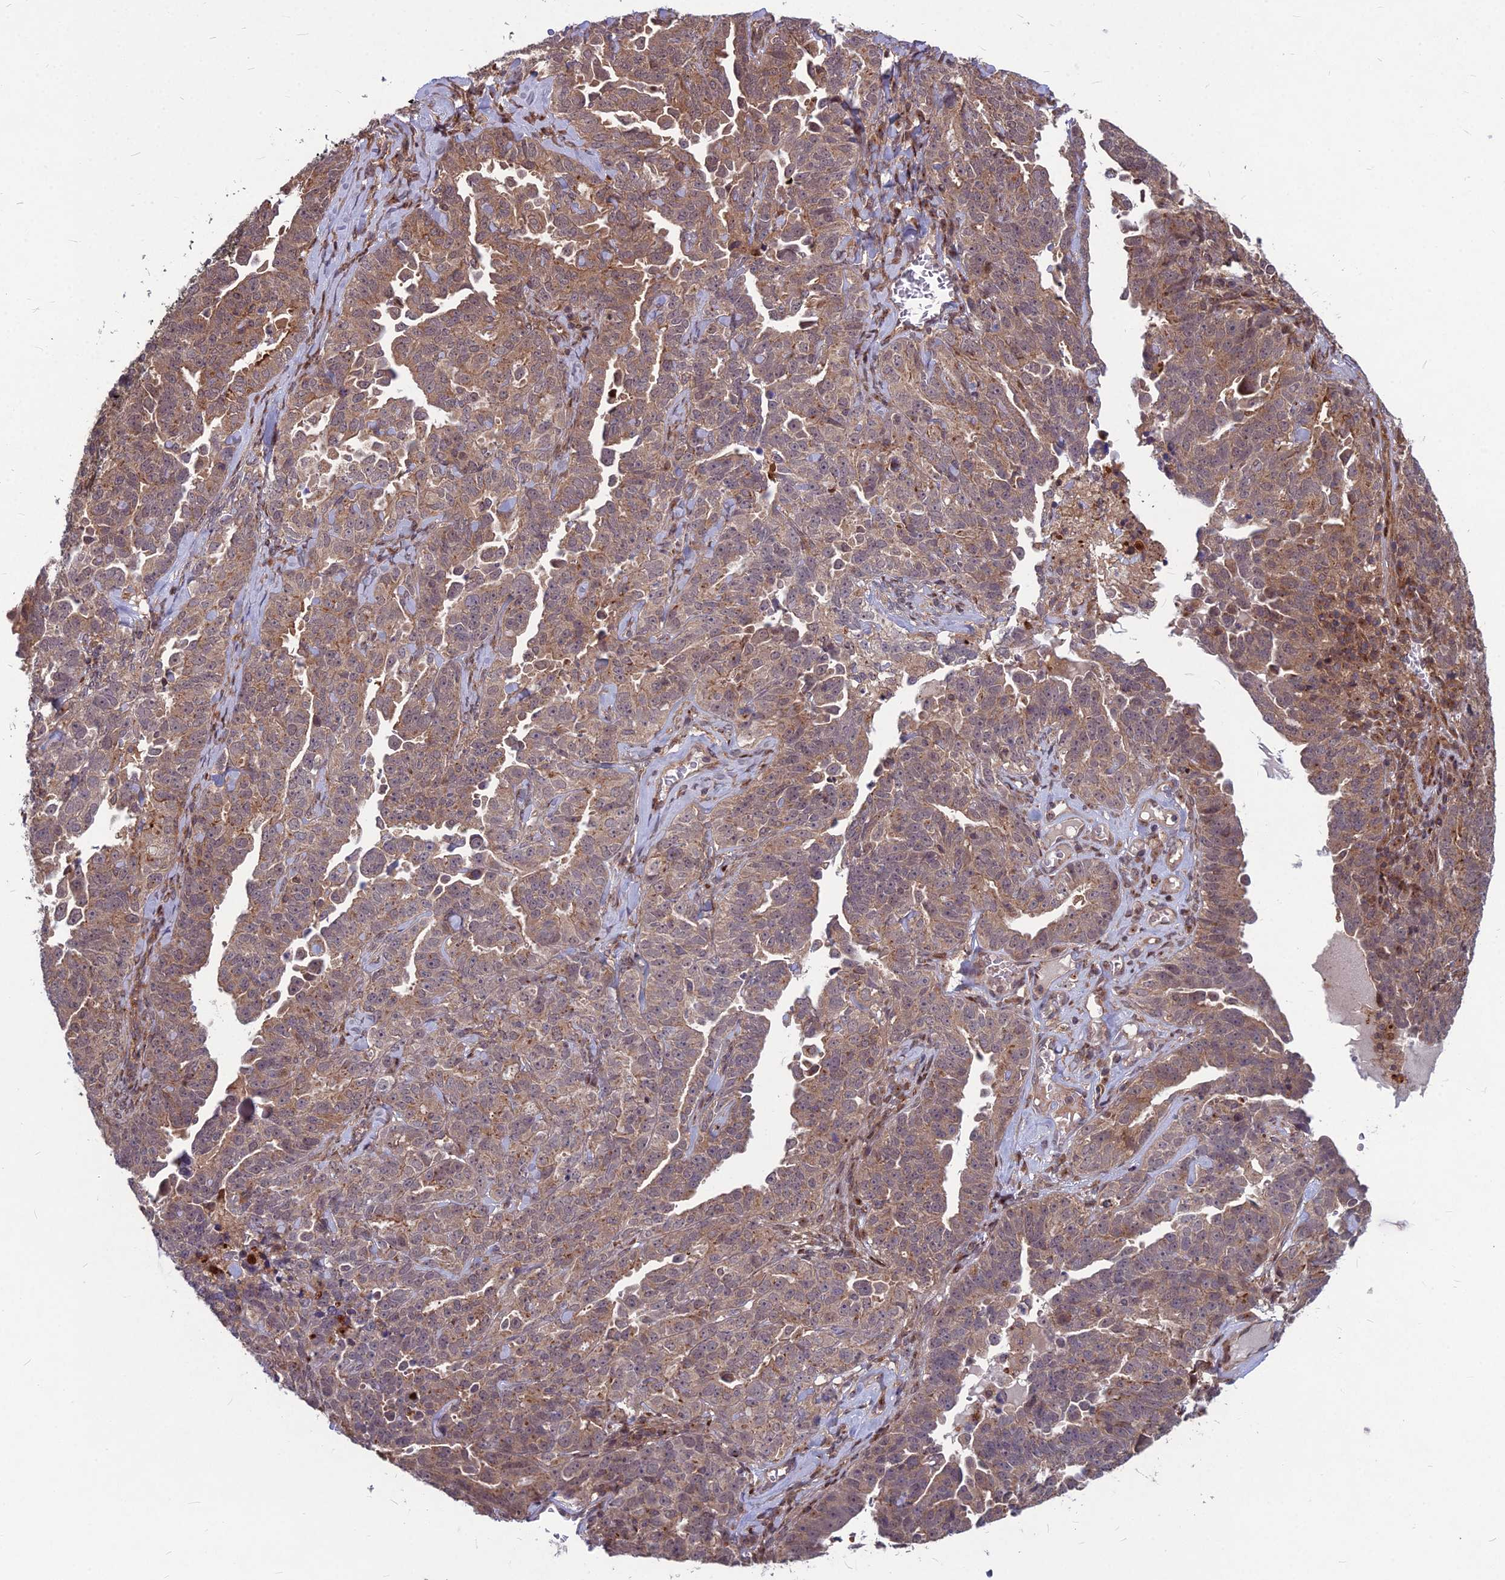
{"staining": {"intensity": "weak", "quantity": "25%-75%", "location": "cytoplasmic/membranous"}, "tissue": "ovarian cancer", "cell_type": "Tumor cells", "image_type": "cancer", "snomed": [{"axis": "morphology", "description": "Carcinoma, endometroid"}, {"axis": "topography", "description": "Ovary"}], "caption": "A low amount of weak cytoplasmic/membranous positivity is appreciated in approximately 25%-75% of tumor cells in ovarian endometroid carcinoma tissue. The staining was performed using DAB (3,3'-diaminobenzidine) to visualize the protein expression in brown, while the nuclei were stained in blue with hematoxylin (Magnification: 20x).", "gene": "MFSD8", "patient": {"sex": "female", "age": 62}}